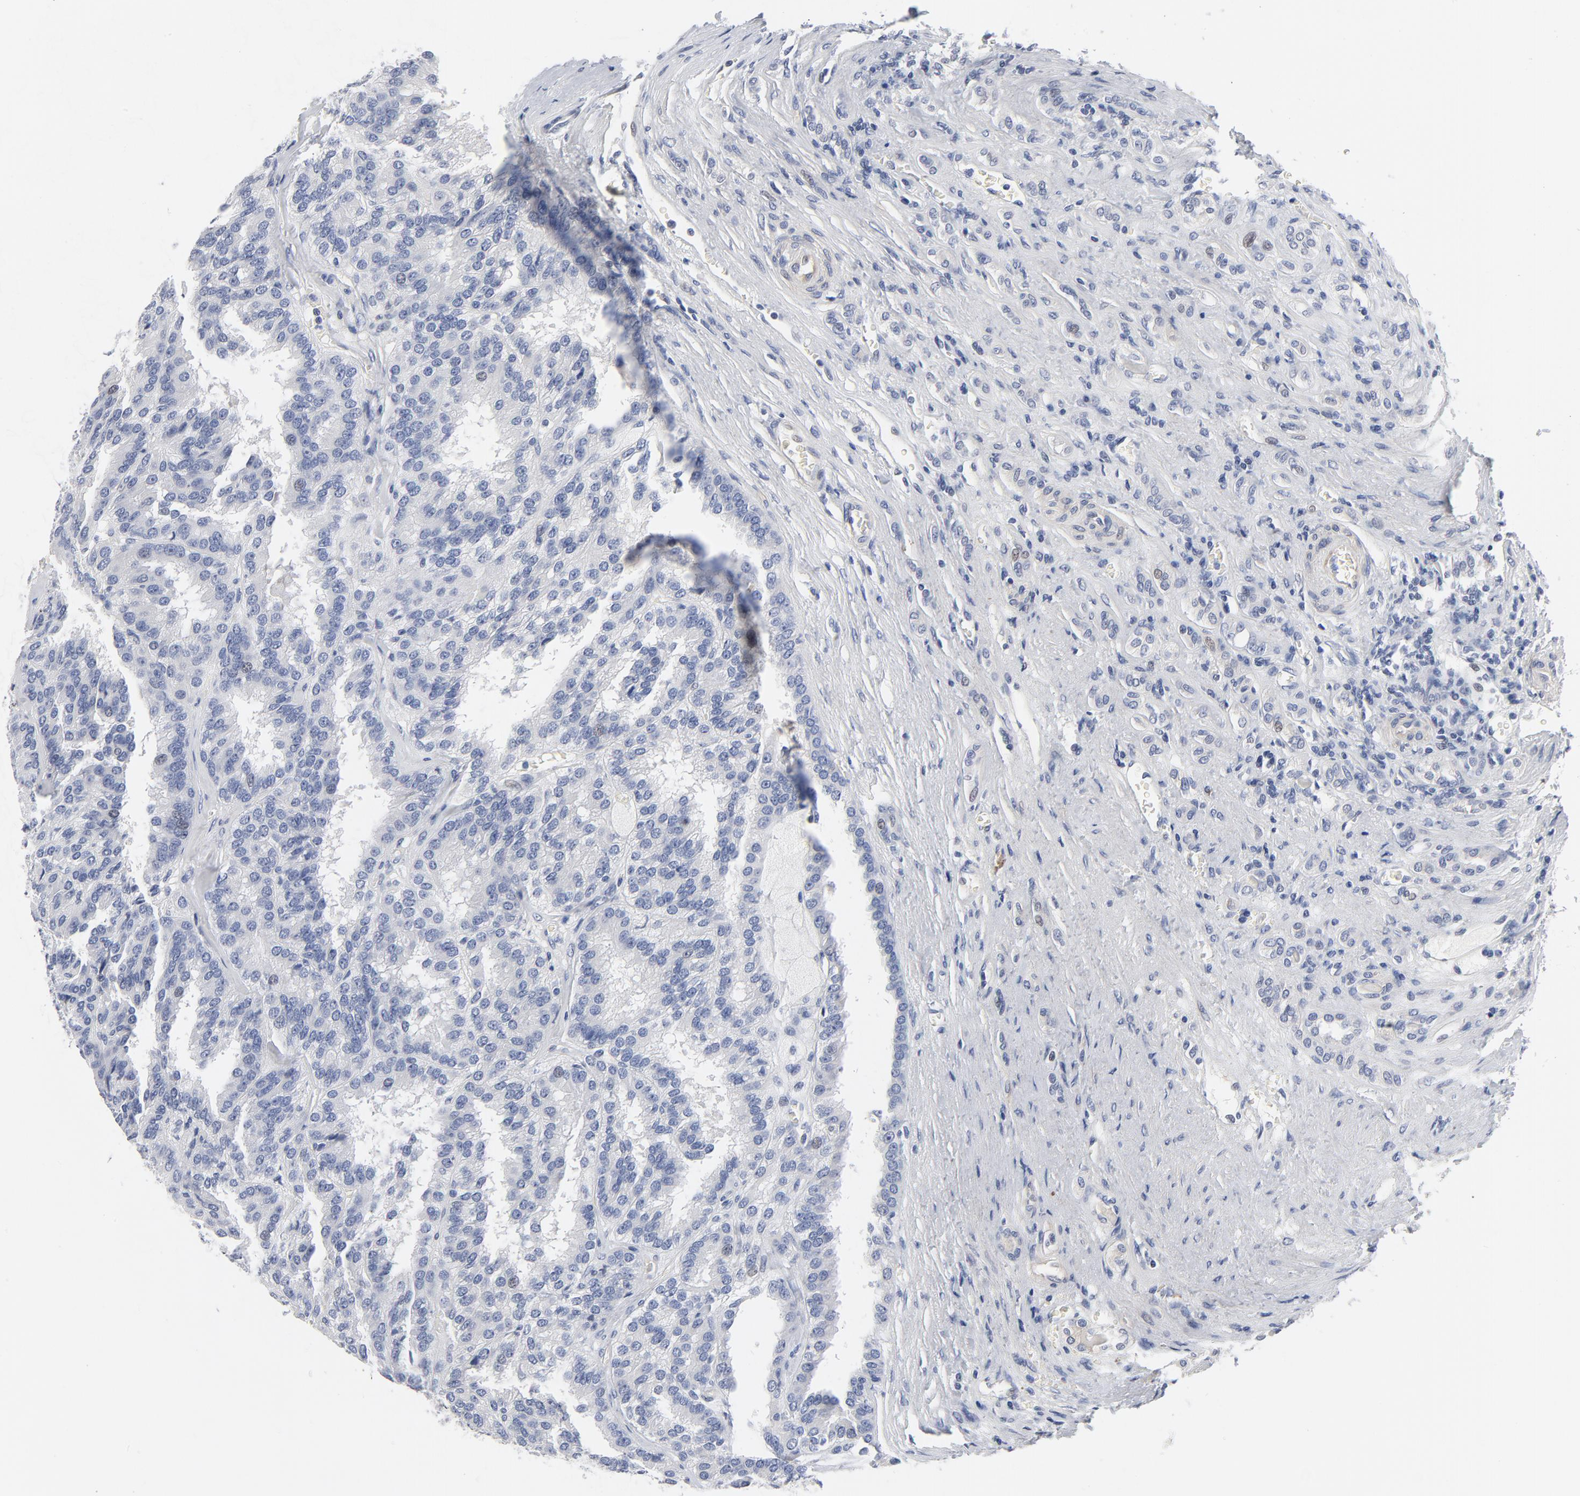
{"staining": {"intensity": "negative", "quantity": "none", "location": "none"}, "tissue": "renal cancer", "cell_type": "Tumor cells", "image_type": "cancer", "snomed": [{"axis": "morphology", "description": "Adenocarcinoma, NOS"}, {"axis": "topography", "description": "Kidney"}], "caption": "Tumor cells show no significant positivity in renal cancer.", "gene": "KCNK13", "patient": {"sex": "male", "age": 46}}